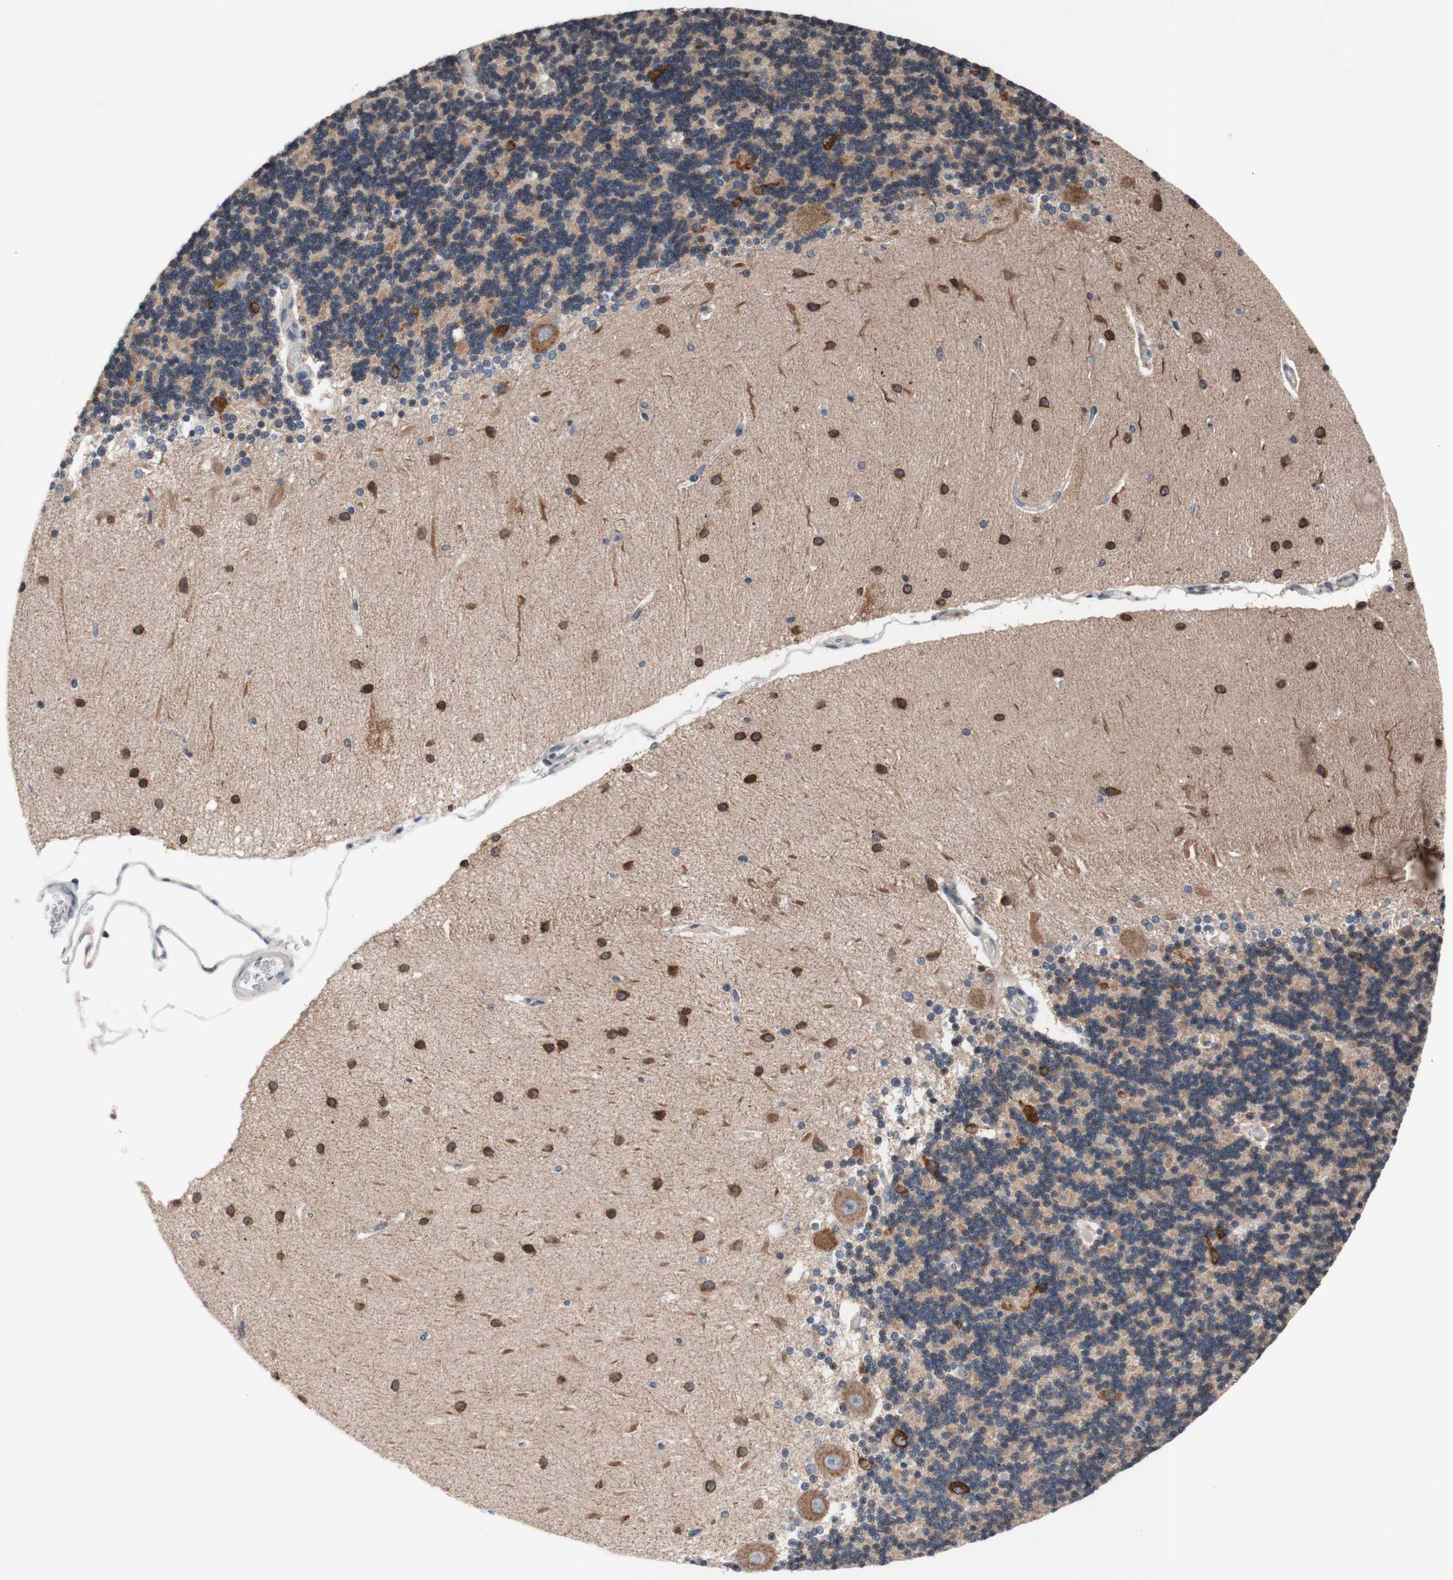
{"staining": {"intensity": "weak", "quantity": "25%-75%", "location": "cytoplasmic/membranous"}, "tissue": "cerebellum", "cell_type": "Cells in granular layer", "image_type": "normal", "snomed": [{"axis": "morphology", "description": "Normal tissue, NOS"}, {"axis": "topography", "description": "Cerebellum"}], "caption": "IHC of unremarkable human cerebellum reveals low levels of weak cytoplasmic/membranous expression in about 25%-75% of cells in granular layer. Nuclei are stained in blue.", "gene": "CD55", "patient": {"sex": "female", "age": 54}}